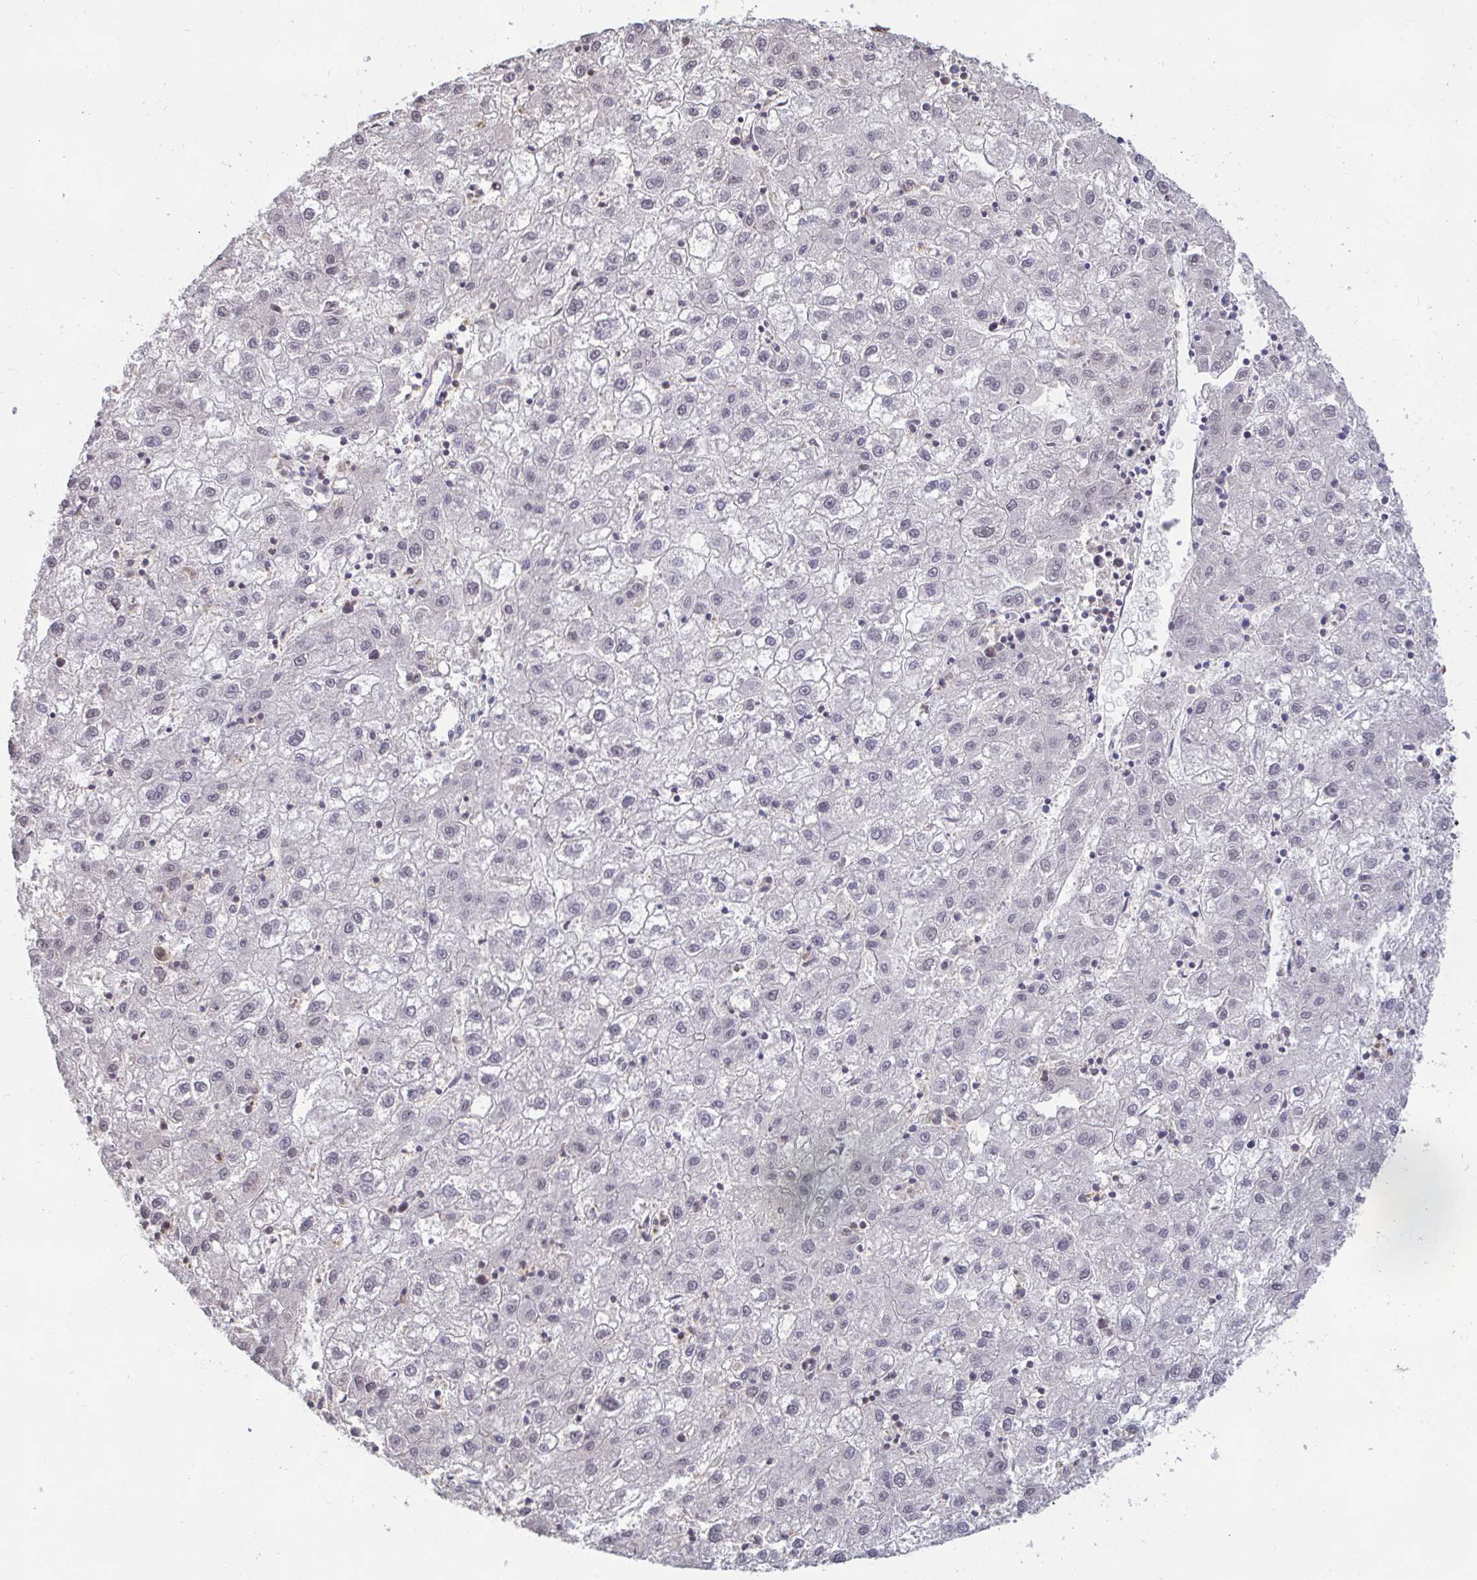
{"staining": {"intensity": "negative", "quantity": "none", "location": "none"}, "tissue": "liver cancer", "cell_type": "Tumor cells", "image_type": "cancer", "snomed": [{"axis": "morphology", "description": "Carcinoma, Hepatocellular, NOS"}, {"axis": "topography", "description": "Liver"}], "caption": "An immunohistochemistry (IHC) image of liver cancer is shown. There is no staining in tumor cells of liver cancer. The staining is performed using DAB (3,3'-diaminobenzidine) brown chromogen with nuclei counter-stained in using hematoxylin.", "gene": "PUF60", "patient": {"sex": "male", "age": 72}}